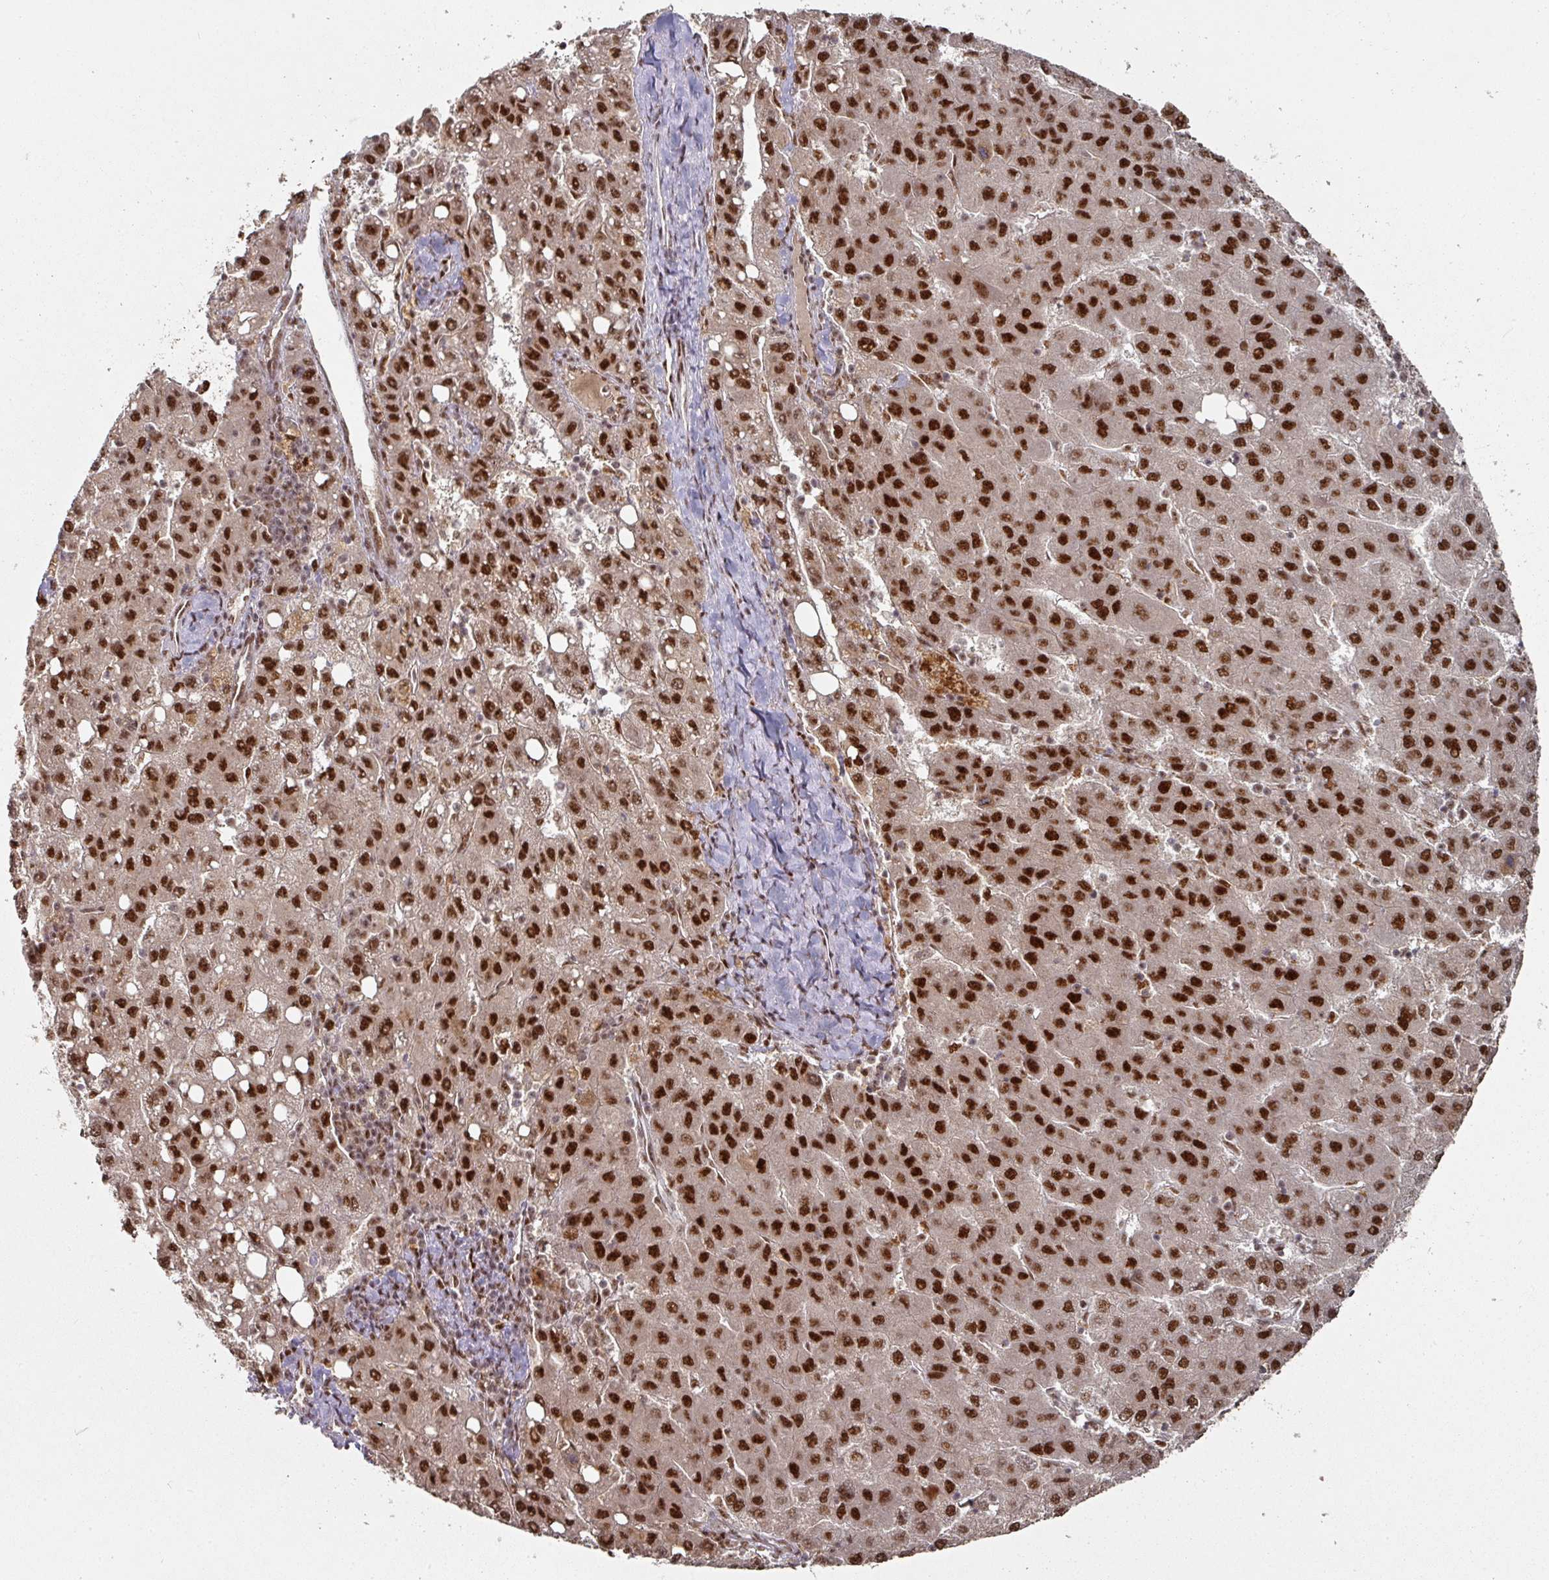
{"staining": {"intensity": "strong", "quantity": ">75%", "location": "nuclear"}, "tissue": "liver cancer", "cell_type": "Tumor cells", "image_type": "cancer", "snomed": [{"axis": "morphology", "description": "Carcinoma, Hepatocellular, NOS"}, {"axis": "topography", "description": "Liver"}], "caption": "Immunohistochemistry (IHC) of human liver cancer demonstrates high levels of strong nuclear positivity in about >75% of tumor cells.", "gene": "MEPCE", "patient": {"sex": "female", "age": 82}}